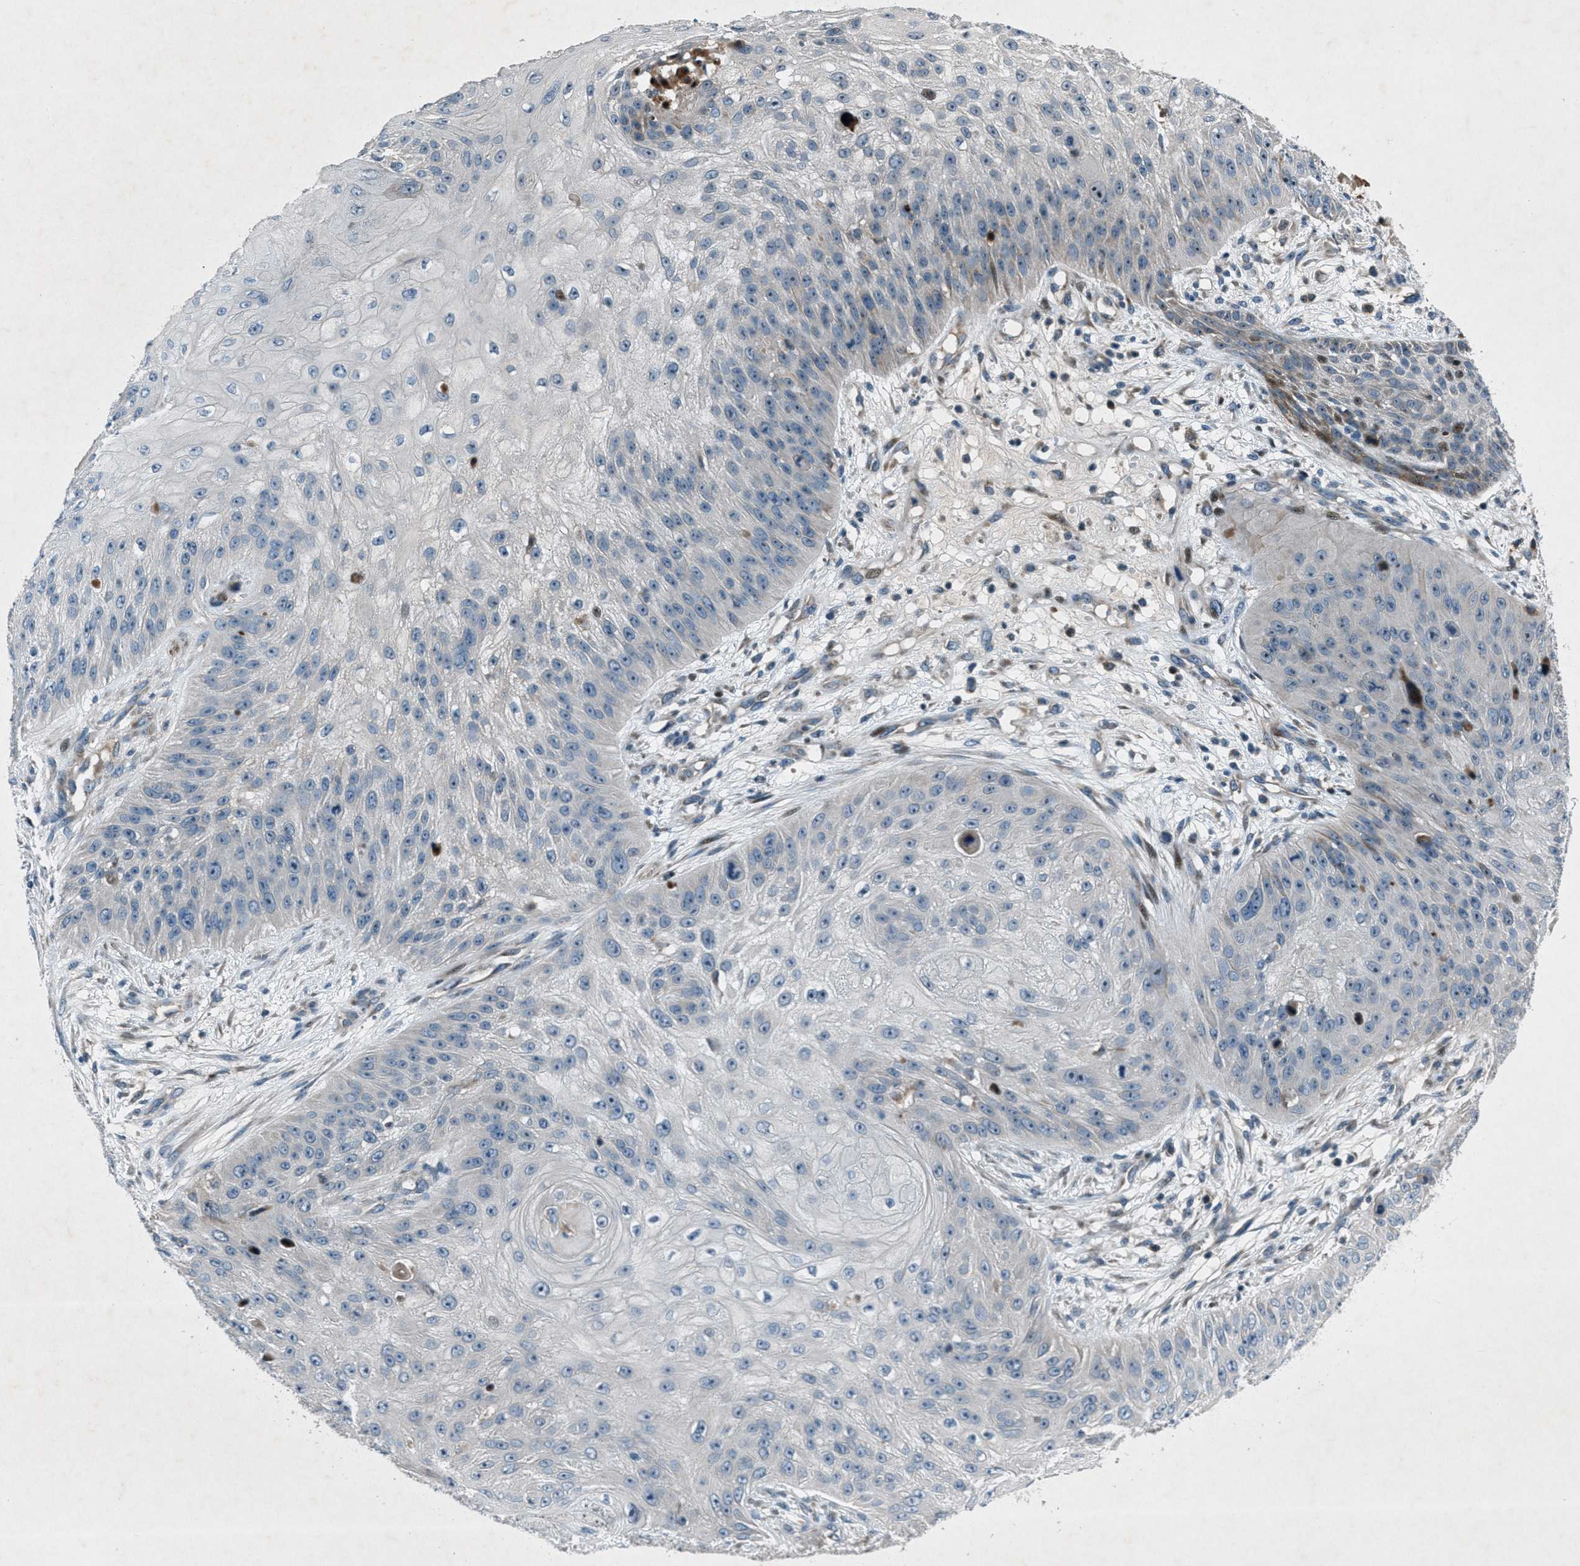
{"staining": {"intensity": "negative", "quantity": "none", "location": "none"}, "tissue": "skin cancer", "cell_type": "Tumor cells", "image_type": "cancer", "snomed": [{"axis": "morphology", "description": "Squamous cell carcinoma, NOS"}, {"axis": "topography", "description": "Skin"}], "caption": "Tumor cells show no significant protein positivity in skin cancer. The staining was performed using DAB to visualize the protein expression in brown, while the nuclei were stained in blue with hematoxylin (Magnification: 20x).", "gene": "CLEC2D", "patient": {"sex": "female", "age": 80}}